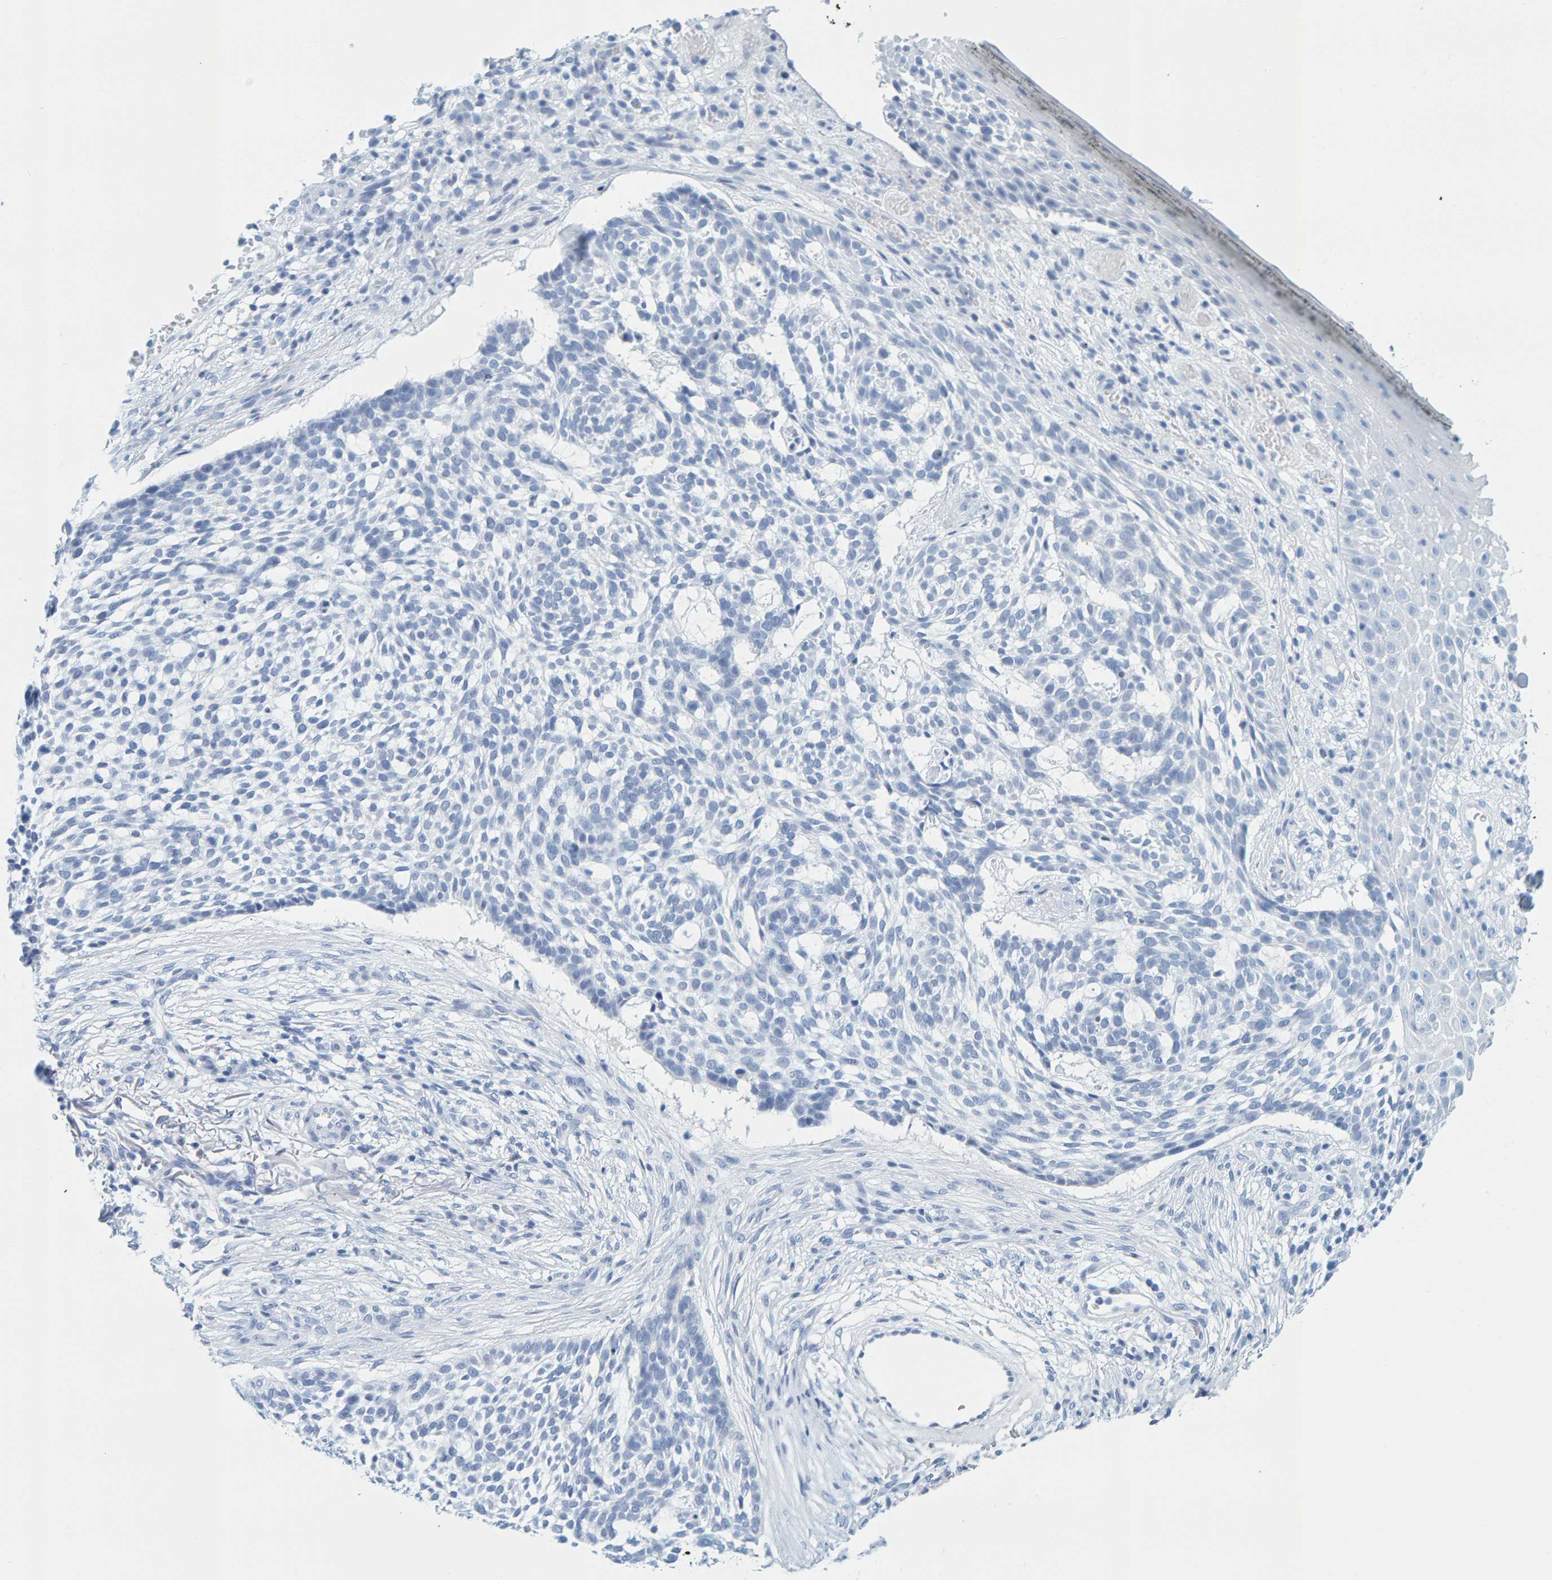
{"staining": {"intensity": "negative", "quantity": "none", "location": "none"}, "tissue": "skin cancer", "cell_type": "Tumor cells", "image_type": "cancer", "snomed": [{"axis": "morphology", "description": "Basal cell carcinoma"}, {"axis": "topography", "description": "Skin"}], "caption": "The histopathology image shows no staining of tumor cells in skin basal cell carcinoma. (Brightfield microscopy of DAB (3,3'-diaminobenzidine) immunohistochemistry at high magnification).", "gene": "SFTPC", "patient": {"sex": "female", "age": 64}}